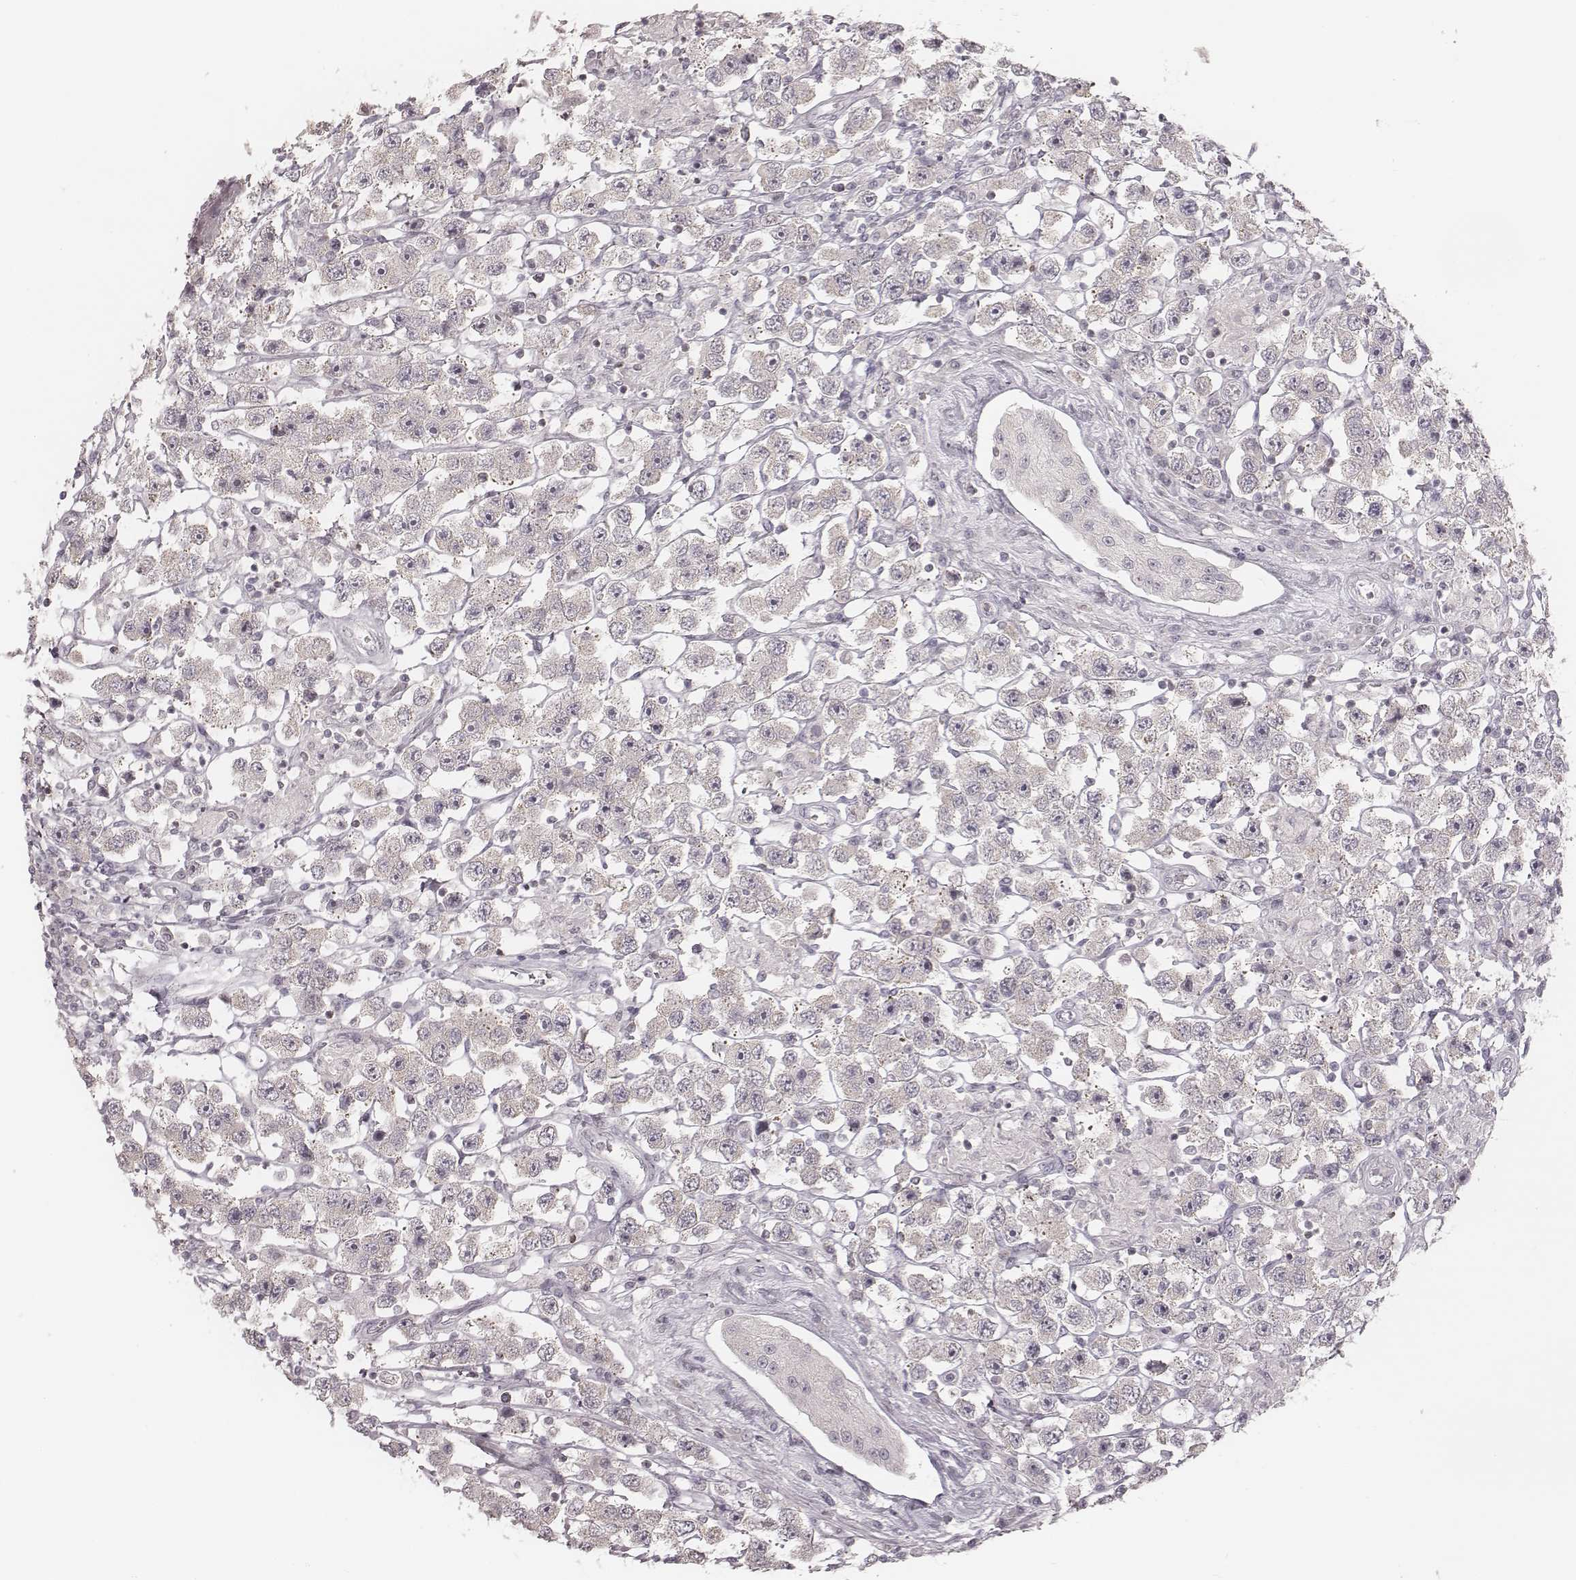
{"staining": {"intensity": "negative", "quantity": "none", "location": "none"}, "tissue": "testis cancer", "cell_type": "Tumor cells", "image_type": "cancer", "snomed": [{"axis": "morphology", "description": "Seminoma, NOS"}, {"axis": "topography", "description": "Testis"}], "caption": "Immunohistochemistry of human testis cancer (seminoma) demonstrates no staining in tumor cells.", "gene": "ACACB", "patient": {"sex": "male", "age": 45}}